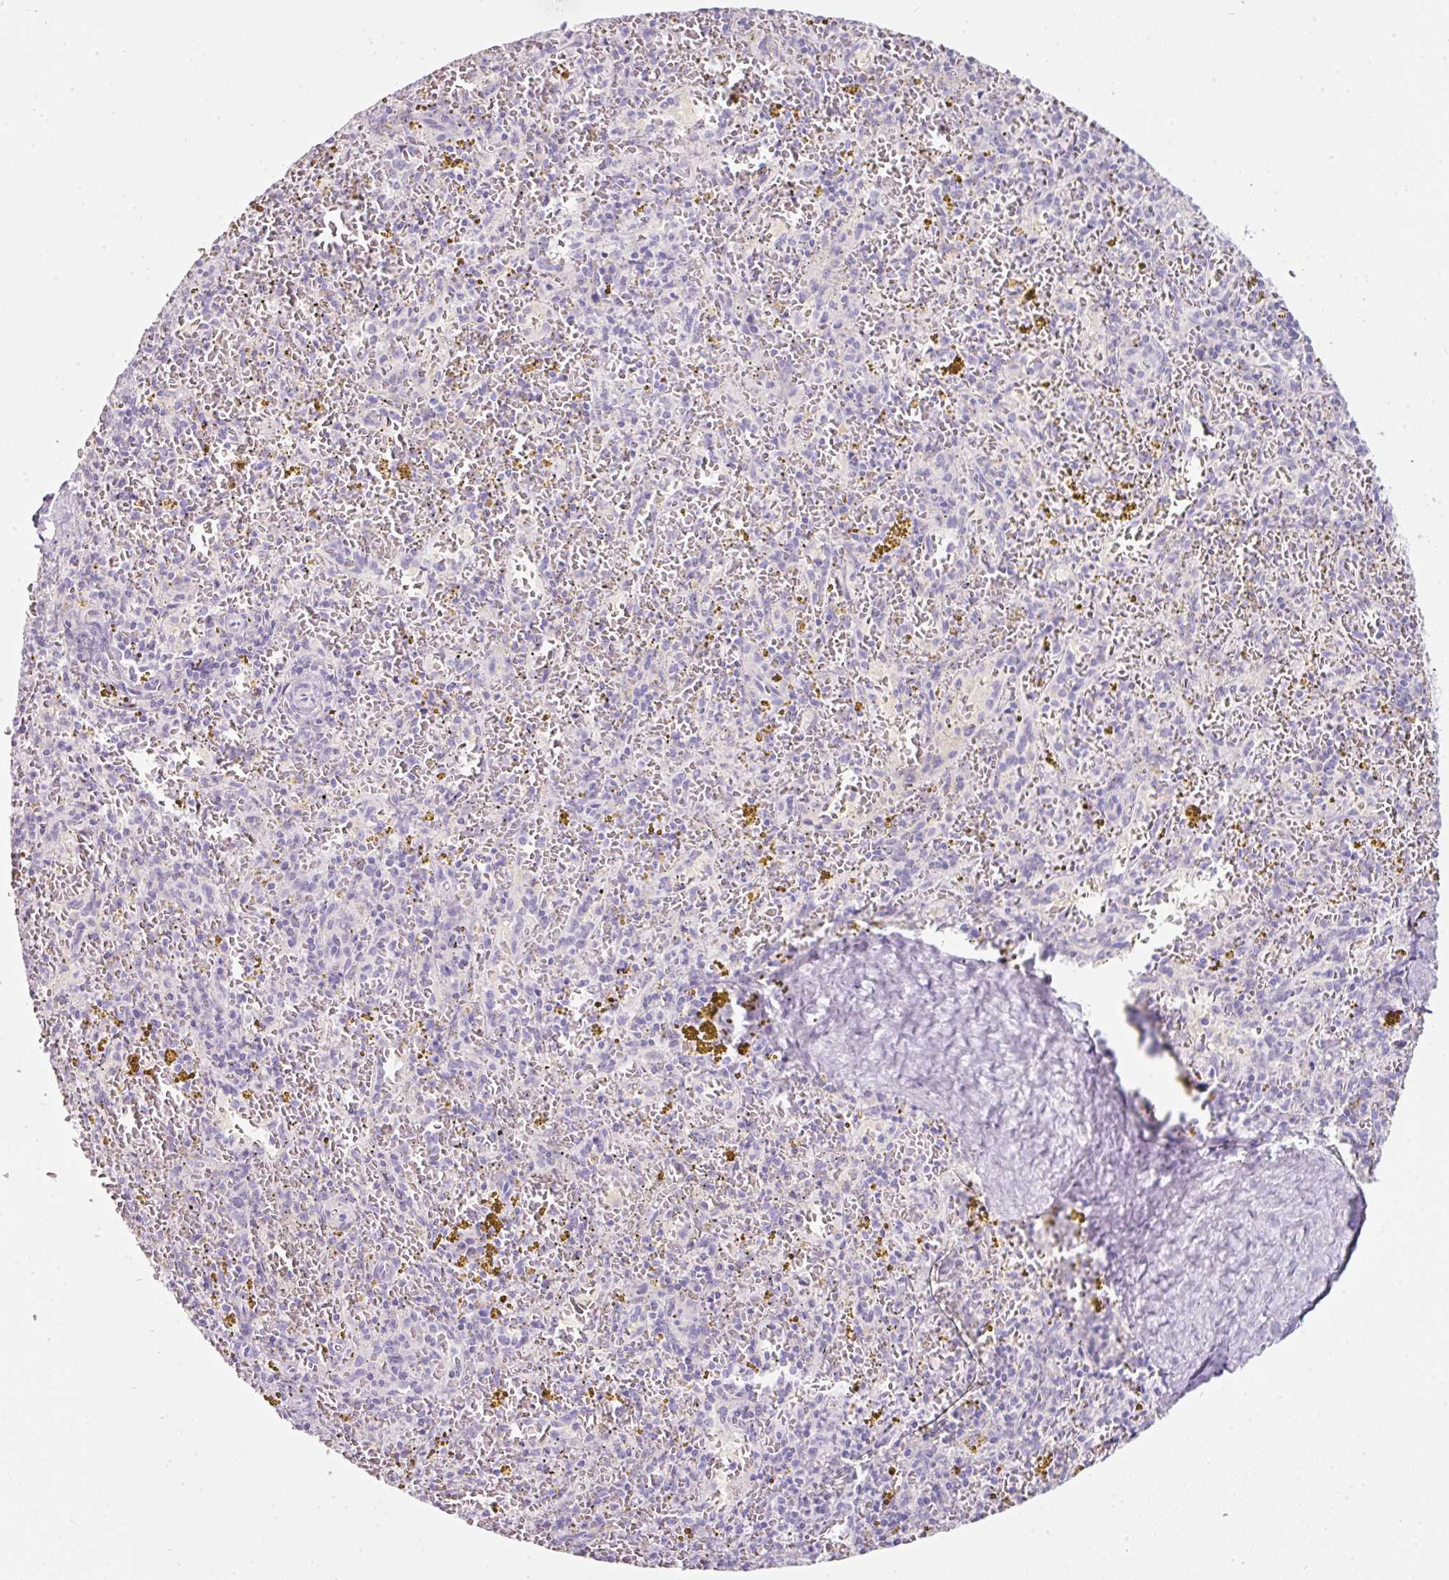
{"staining": {"intensity": "negative", "quantity": "none", "location": "none"}, "tissue": "spleen", "cell_type": "Cells in red pulp", "image_type": "normal", "snomed": [{"axis": "morphology", "description": "Normal tissue, NOS"}, {"axis": "topography", "description": "Spleen"}], "caption": "DAB (3,3'-diaminobenzidine) immunohistochemical staining of unremarkable human spleen shows no significant expression in cells in red pulp. (DAB immunohistochemistry visualized using brightfield microscopy, high magnification).", "gene": "SLC2A2", "patient": {"sex": "male", "age": 57}}